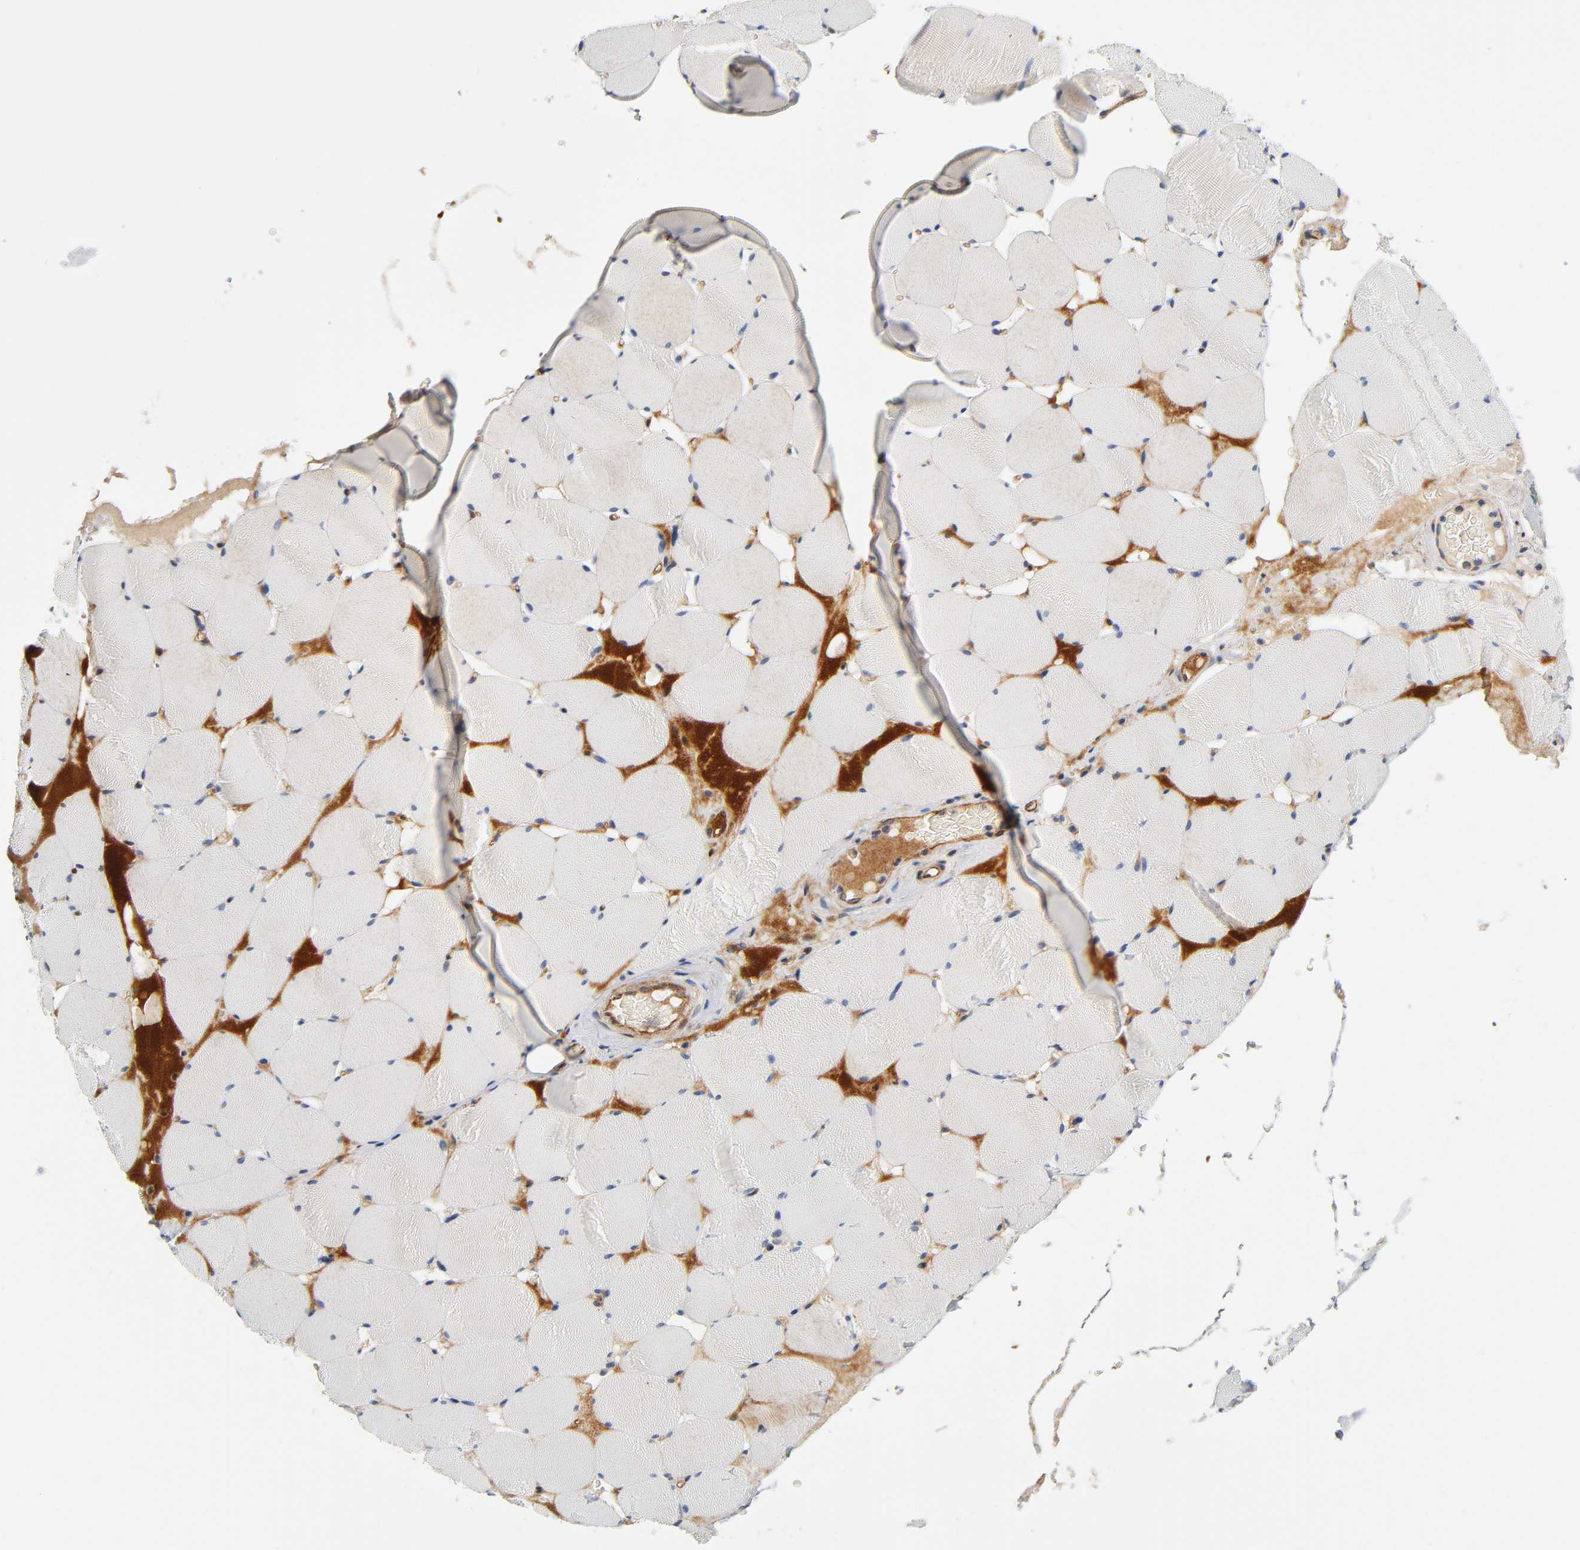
{"staining": {"intensity": "moderate", "quantity": "25%-75%", "location": "cytoplasmic/membranous"}, "tissue": "skeletal muscle", "cell_type": "Myocytes", "image_type": "normal", "snomed": [{"axis": "morphology", "description": "Normal tissue, NOS"}, {"axis": "topography", "description": "Skeletal muscle"}], "caption": "A medium amount of moderate cytoplasmic/membranous staining is identified in approximately 25%-75% of myocytes in benign skeletal muscle. Using DAB (brown) and hematoxylin (blue) stains, captured at high magnification using brightfield microscopy.", "gene": "CD2AP", "patient": {"sex": "male", "age": 62}}